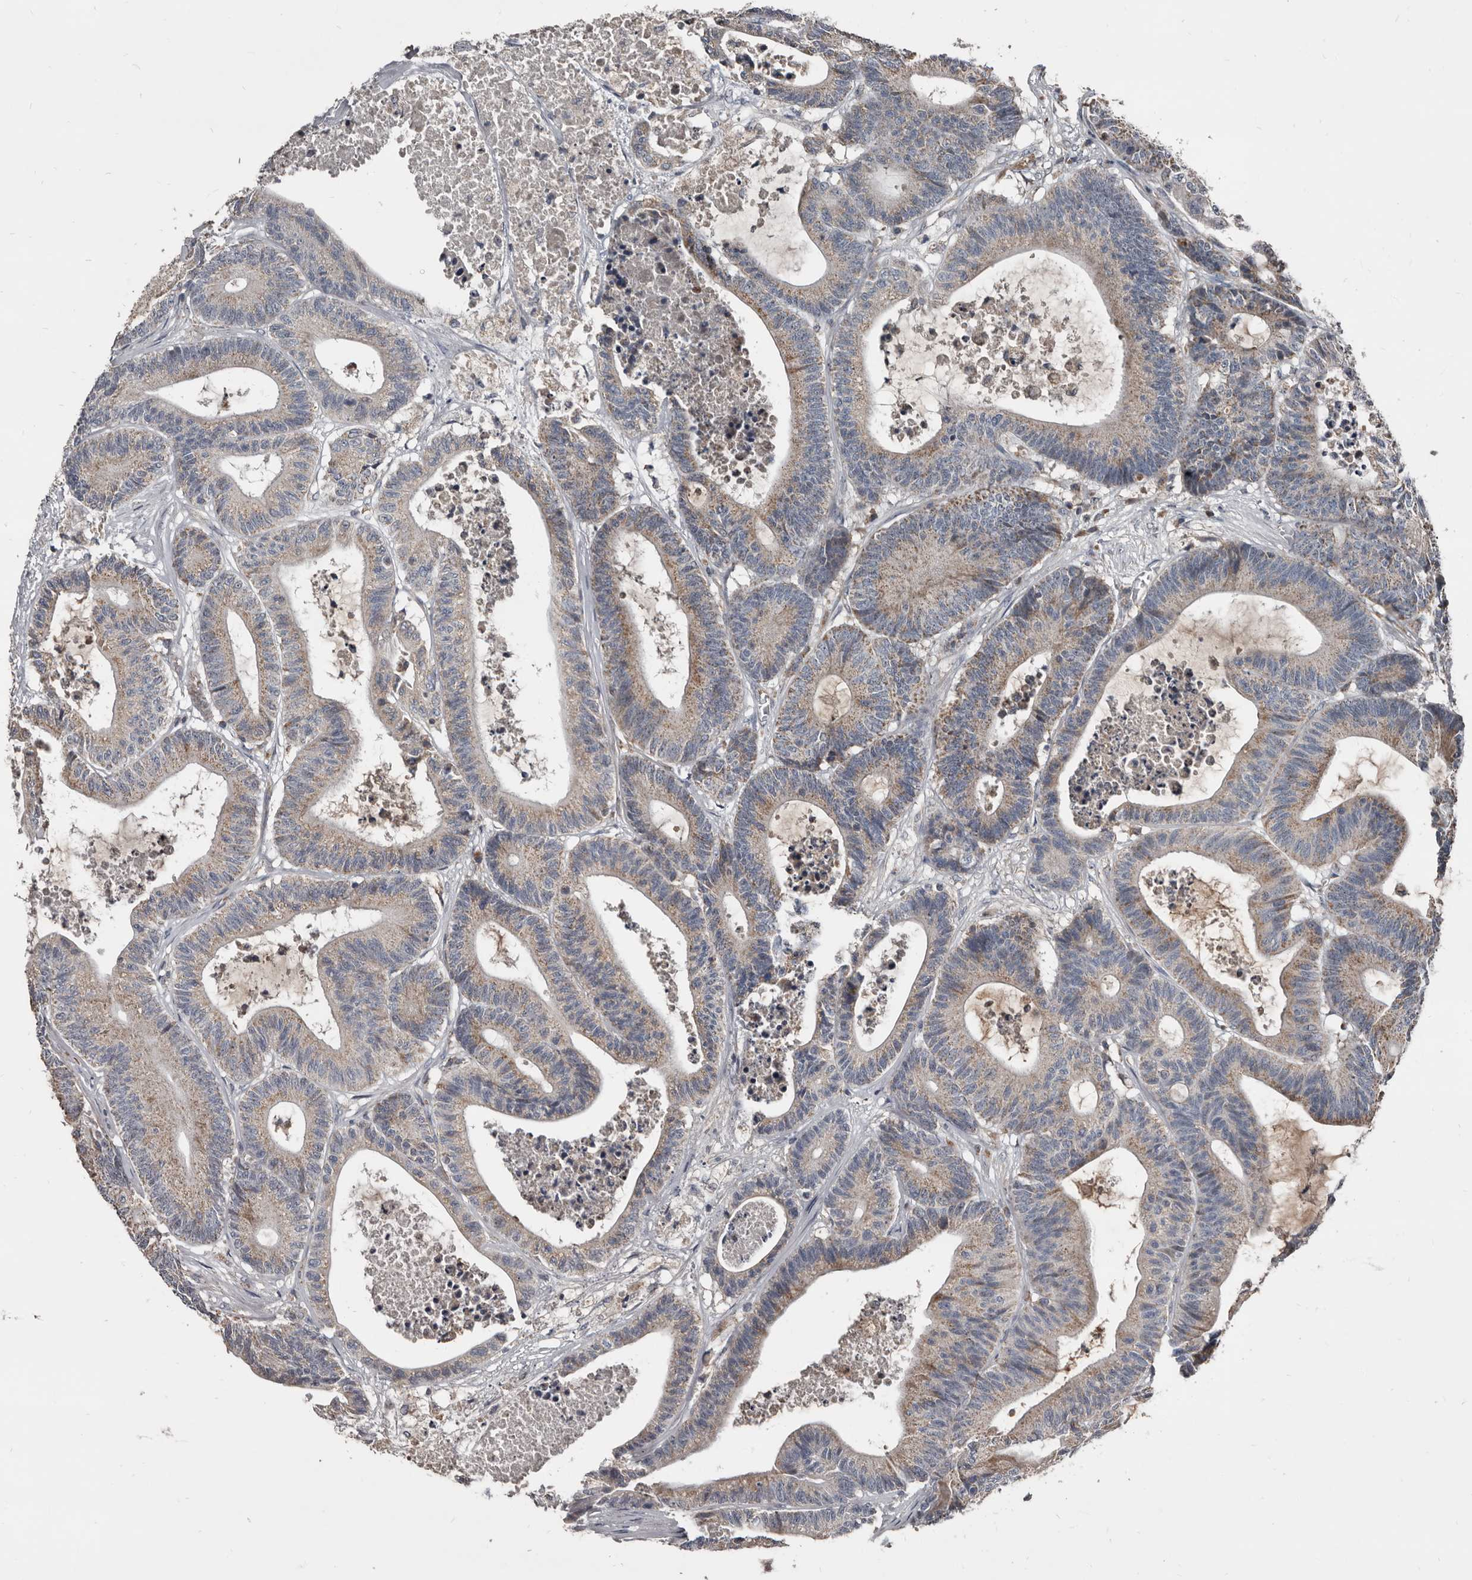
{"staining": {"intensity": "weak", "quantity": ">75%", "location": "cytoplasmic/membranous"}, "tissue": "colorectal cancer", "cell_type": "Tumor cells", "image_type": "cancer", "snomed": [{"axis": "morphology", "description": "Adenocarcinoma, NOS"}, {"axis": "topography", "description": "Colon"}], "caption": "Colorectal adenocarcinoma stained for a protein (brown) exhibits weak cytoplasmic/membranous positive positivity in about >75% of tumor cells.", "gene": "GREB1", "patient": {"sex": "female", "age": 84}}